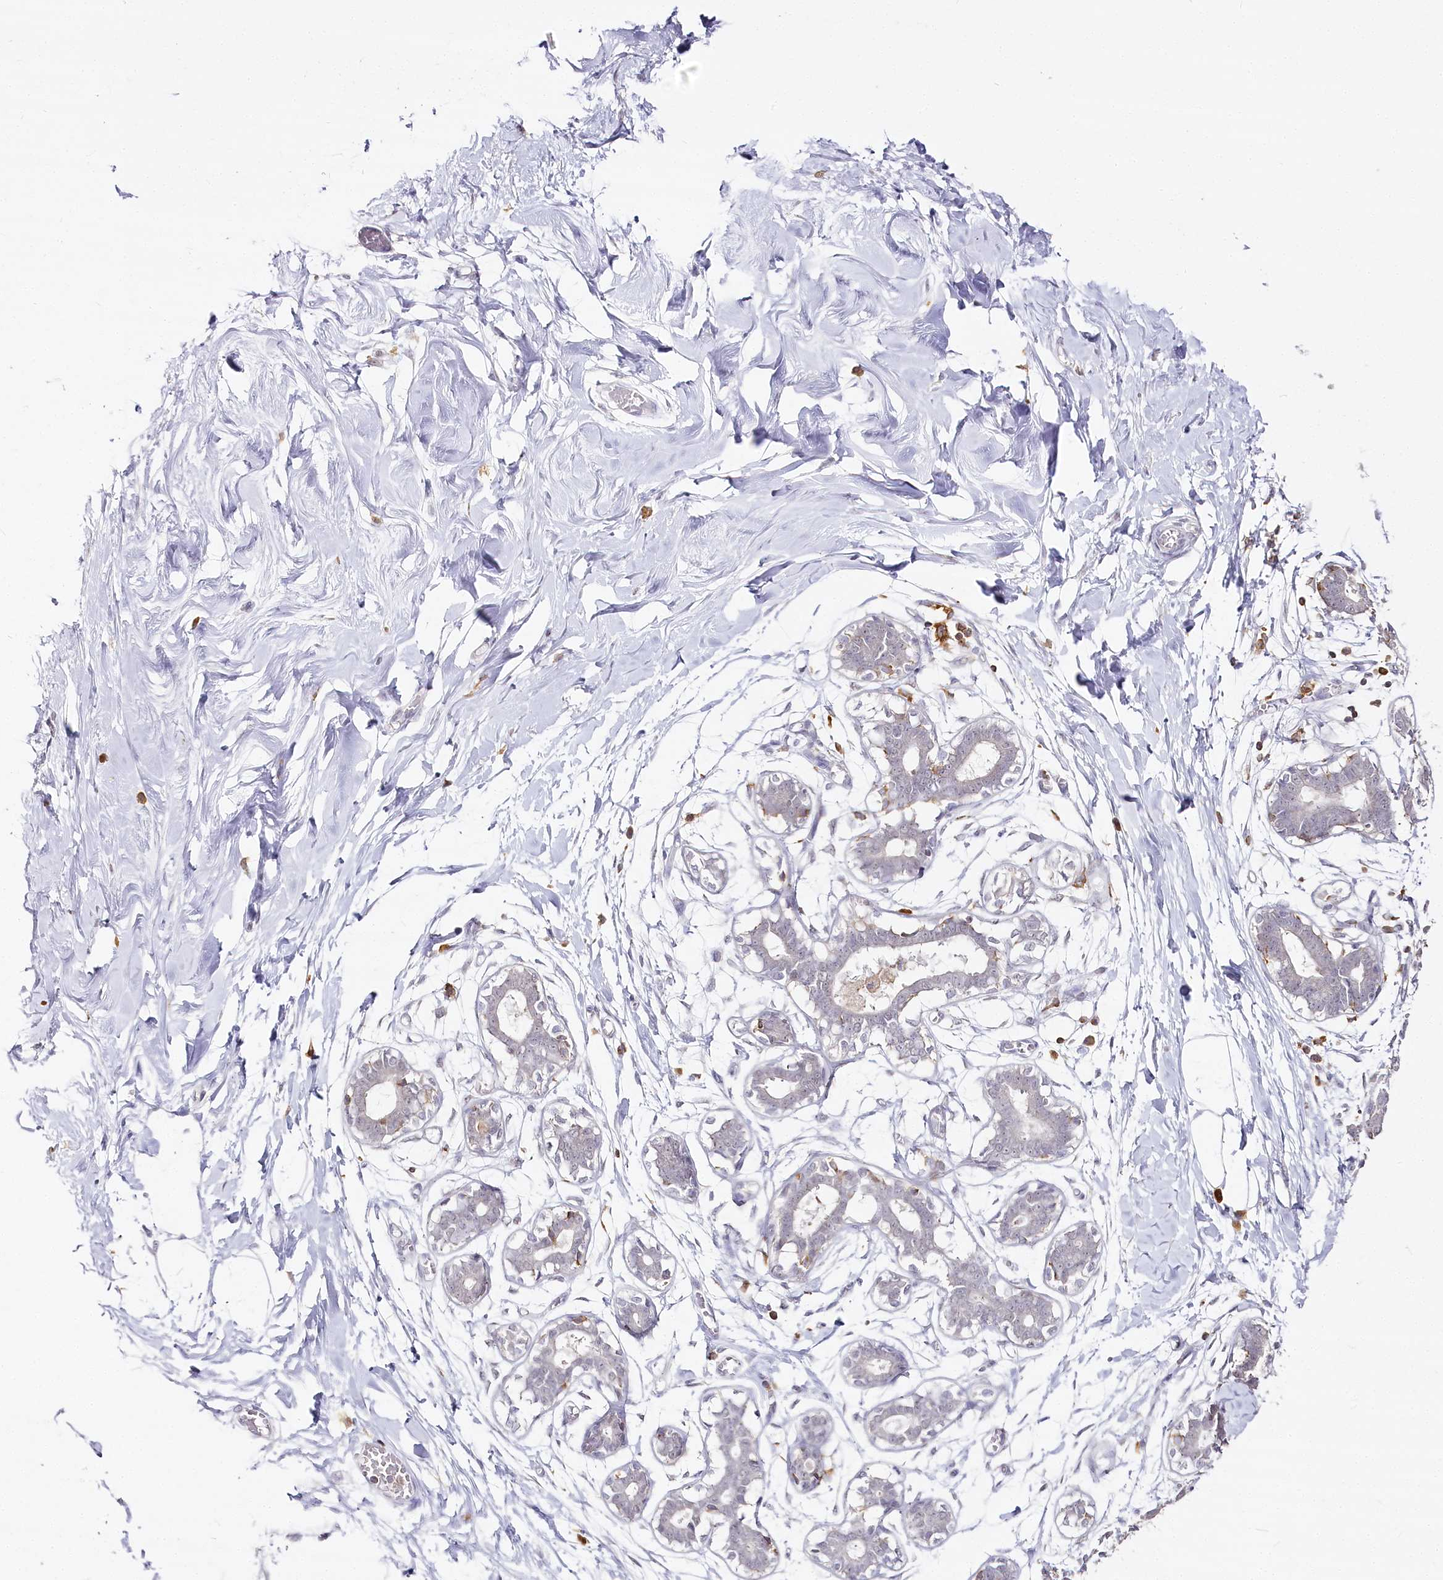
{"staining": {"intensity": "negative", "quantity": "none", "location": "none"}, "tissue": "breast", "cell_type": "Adipocytes", "image_type": "normal", "snomed": [{"axis": "morphology", "description": "Normal tissue, NOS"}, {"axis": "topography", "description": "Breast"}], "caption": "Immunohistochemical staining of unremarkable human breast exhibits no significant staining in adipocytes. The staining is performed using DAB (3,3'-diaminobenzidine) brown chromogen with nuclei counter-stained in using hematoxylin.", "gene": "DOCK2", "patient": {"sex": "female", "age": 27}}